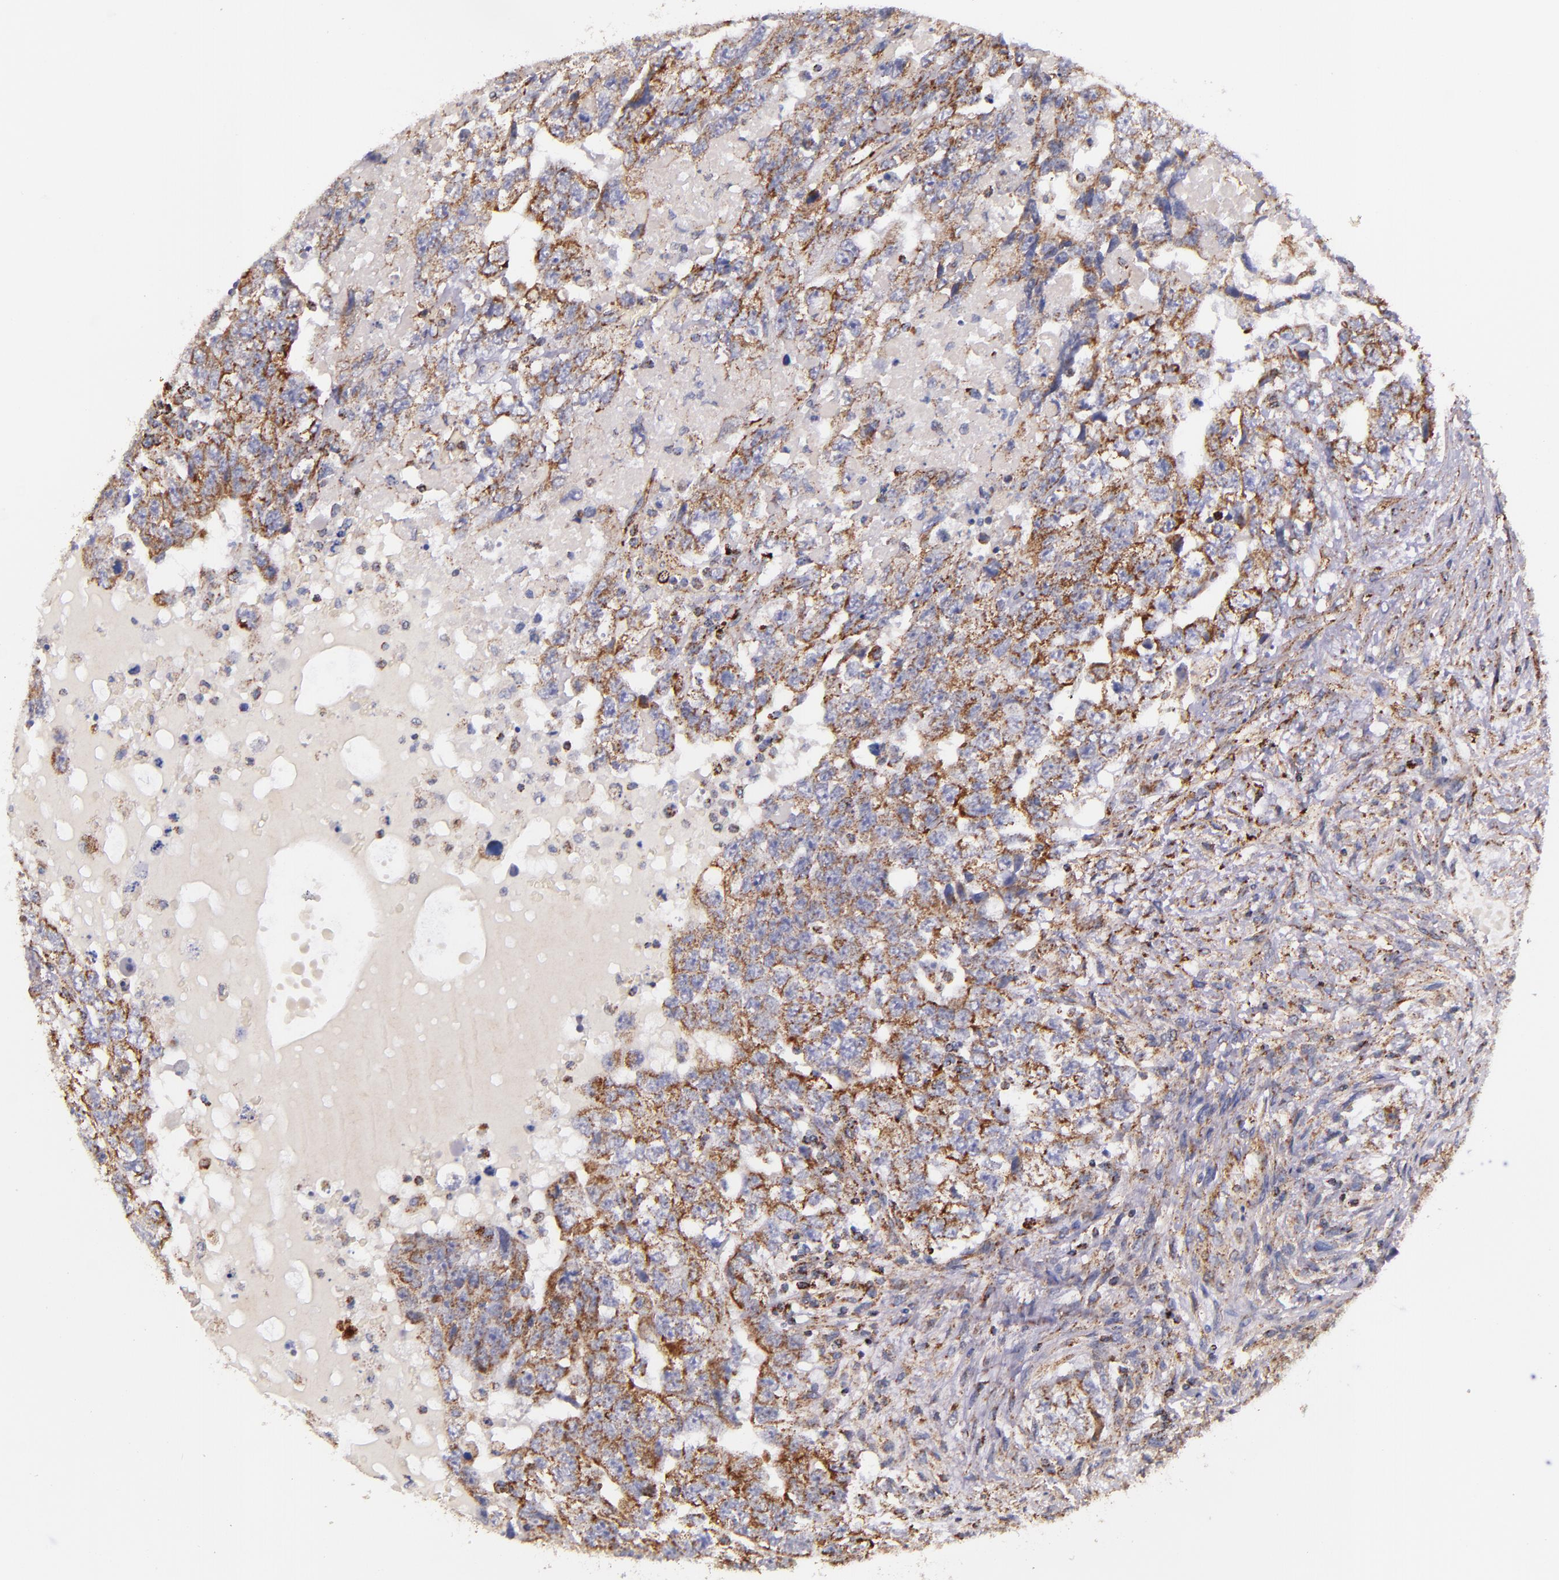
{"staining": {"intensity": "moderate", "quantity": "25%-75%", "location": "cytoplasmic/membranous"}, "tissue": "testis cancer", "cell_type": "Tumor cells", "image_type": "cancer", "snomed": [{"axis": "morphology", "description": "Carcinoma, Embryonal, NOS"}, {"axis": "topography", "description": "Testis"}], "caption": "Brown immunohistochemical staining in human testis cancer (embryonal carcinoma) displays moderate cytoplasmic/membranous staining in approximately 25%-75% of tumor cells.", "gene": "IDH3G", "patient": {"sex": "male", "age": 36}}